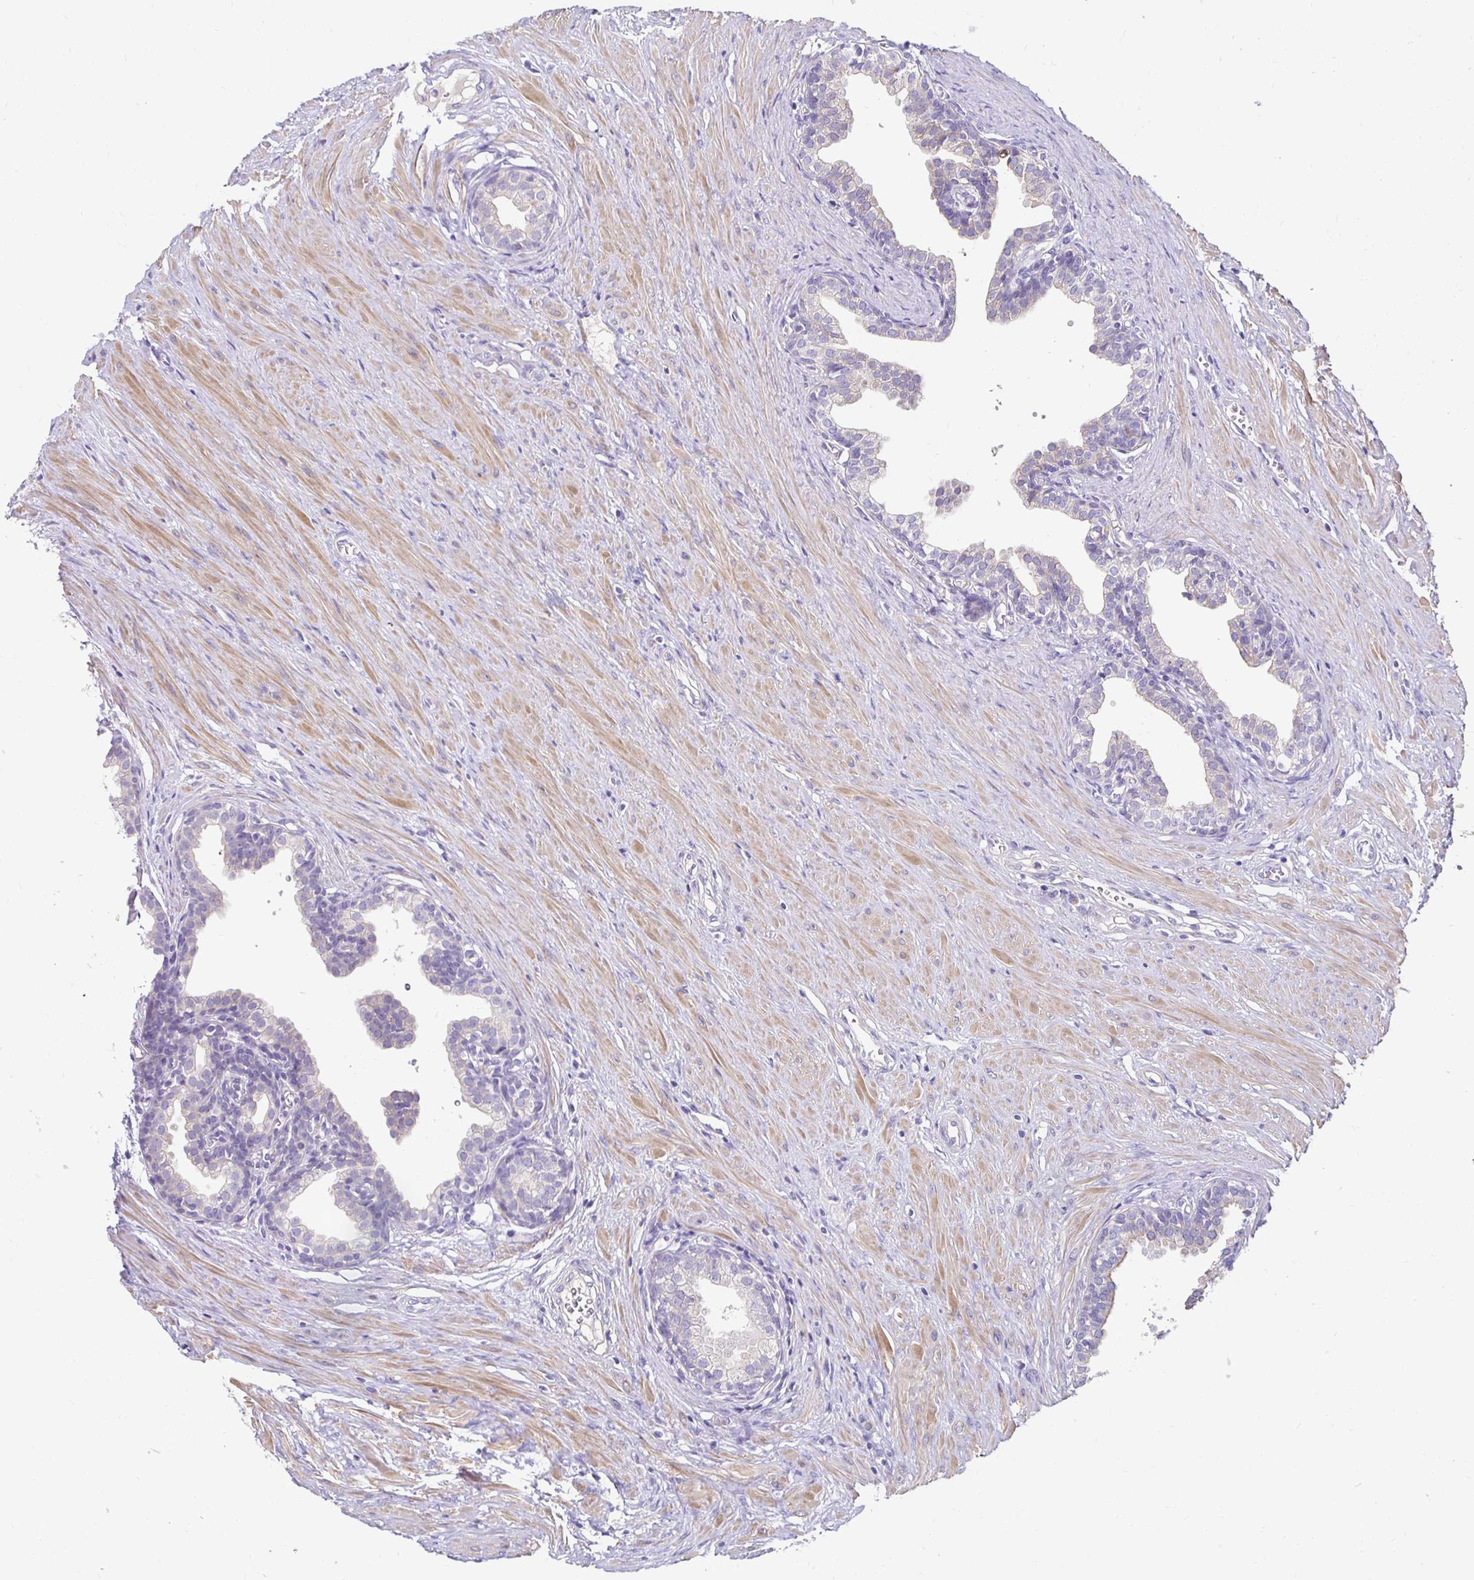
{"staining": {"intensity": "negative", "quantity": "none", "location": "none"}, "tissue": "prostate", "cell_type": "Glandular cells", "image_type": "normal", "snomed": [{"axis": "morphology", "description": "Normal tissue, NOS"}, {"axis": "topography", "description": "Prostate"}, {"axis": "topography", "description": "Peripheral nerve tissue"}], "caption": "This is an immunohistochemistry micrograph of benign human prostate. There is no staining in glandular cells.", "gene": "AKAP6", "patient": {"sex": "male", "age": 55}}